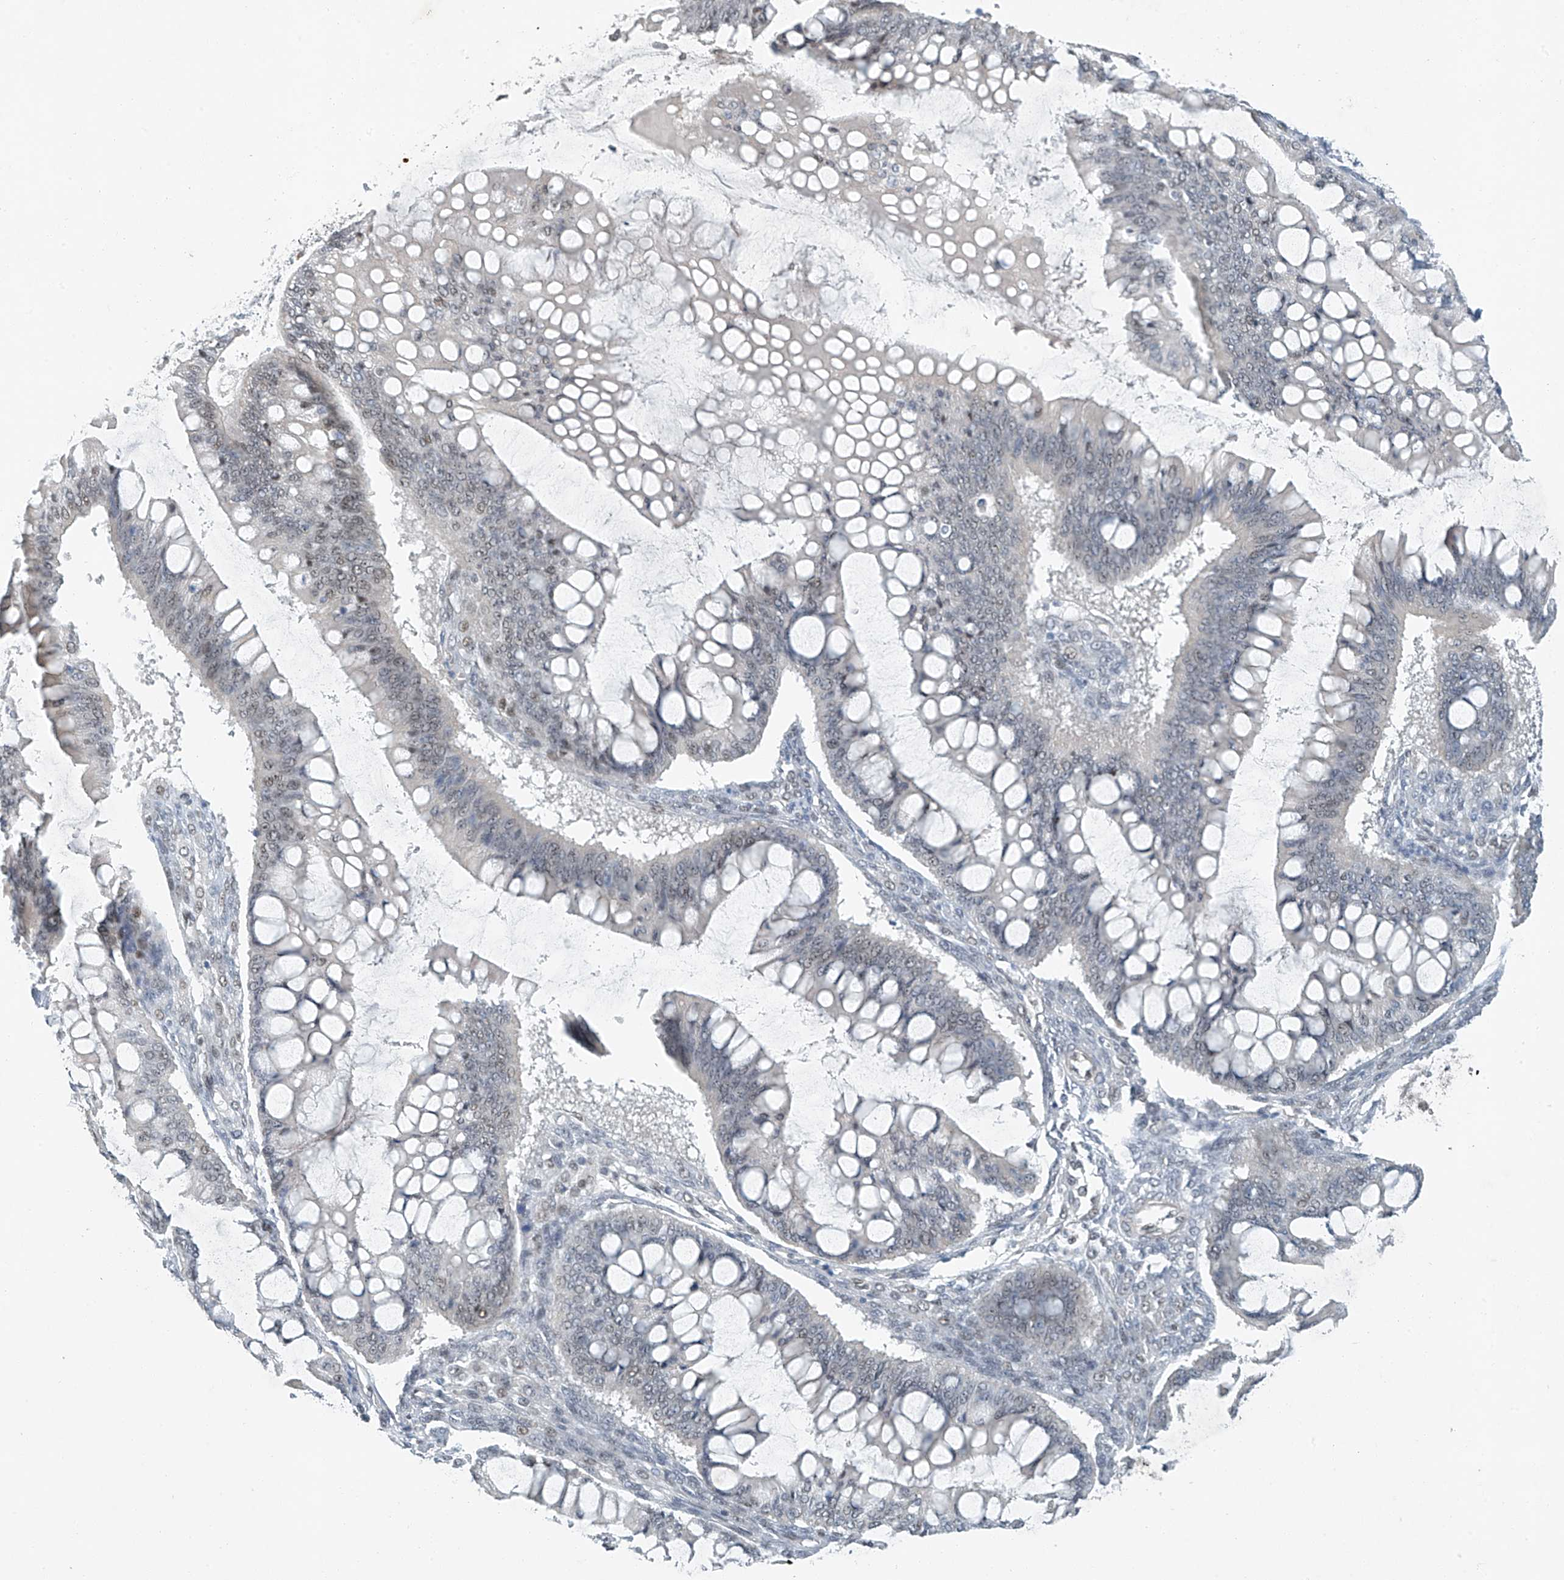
{"staining": {"intensity": "weak", "quantity": "<25%", "location": "nuclear"}, "tissue": "ovarian cancer", "cell_type": "Tumor cells", "image_type": "cancer", "snomed": [{"axis": "morphology", "description": "Cystadenocarcinoma, mucinous, NOS"}, {"axis": "topography", "description": "Ovary"}], "caption": "Tumor cells show no significant protein expression in ovarian mucinous cystadenocarcinoma. Brightfield microscopy of IHC stained with DAB (3,3'-diaminobenzidine) (brown) and hematoxylin (blue), captured at high magnification.", "gene": "TAF8", "patient": {"sex": "female", "age": 73}}